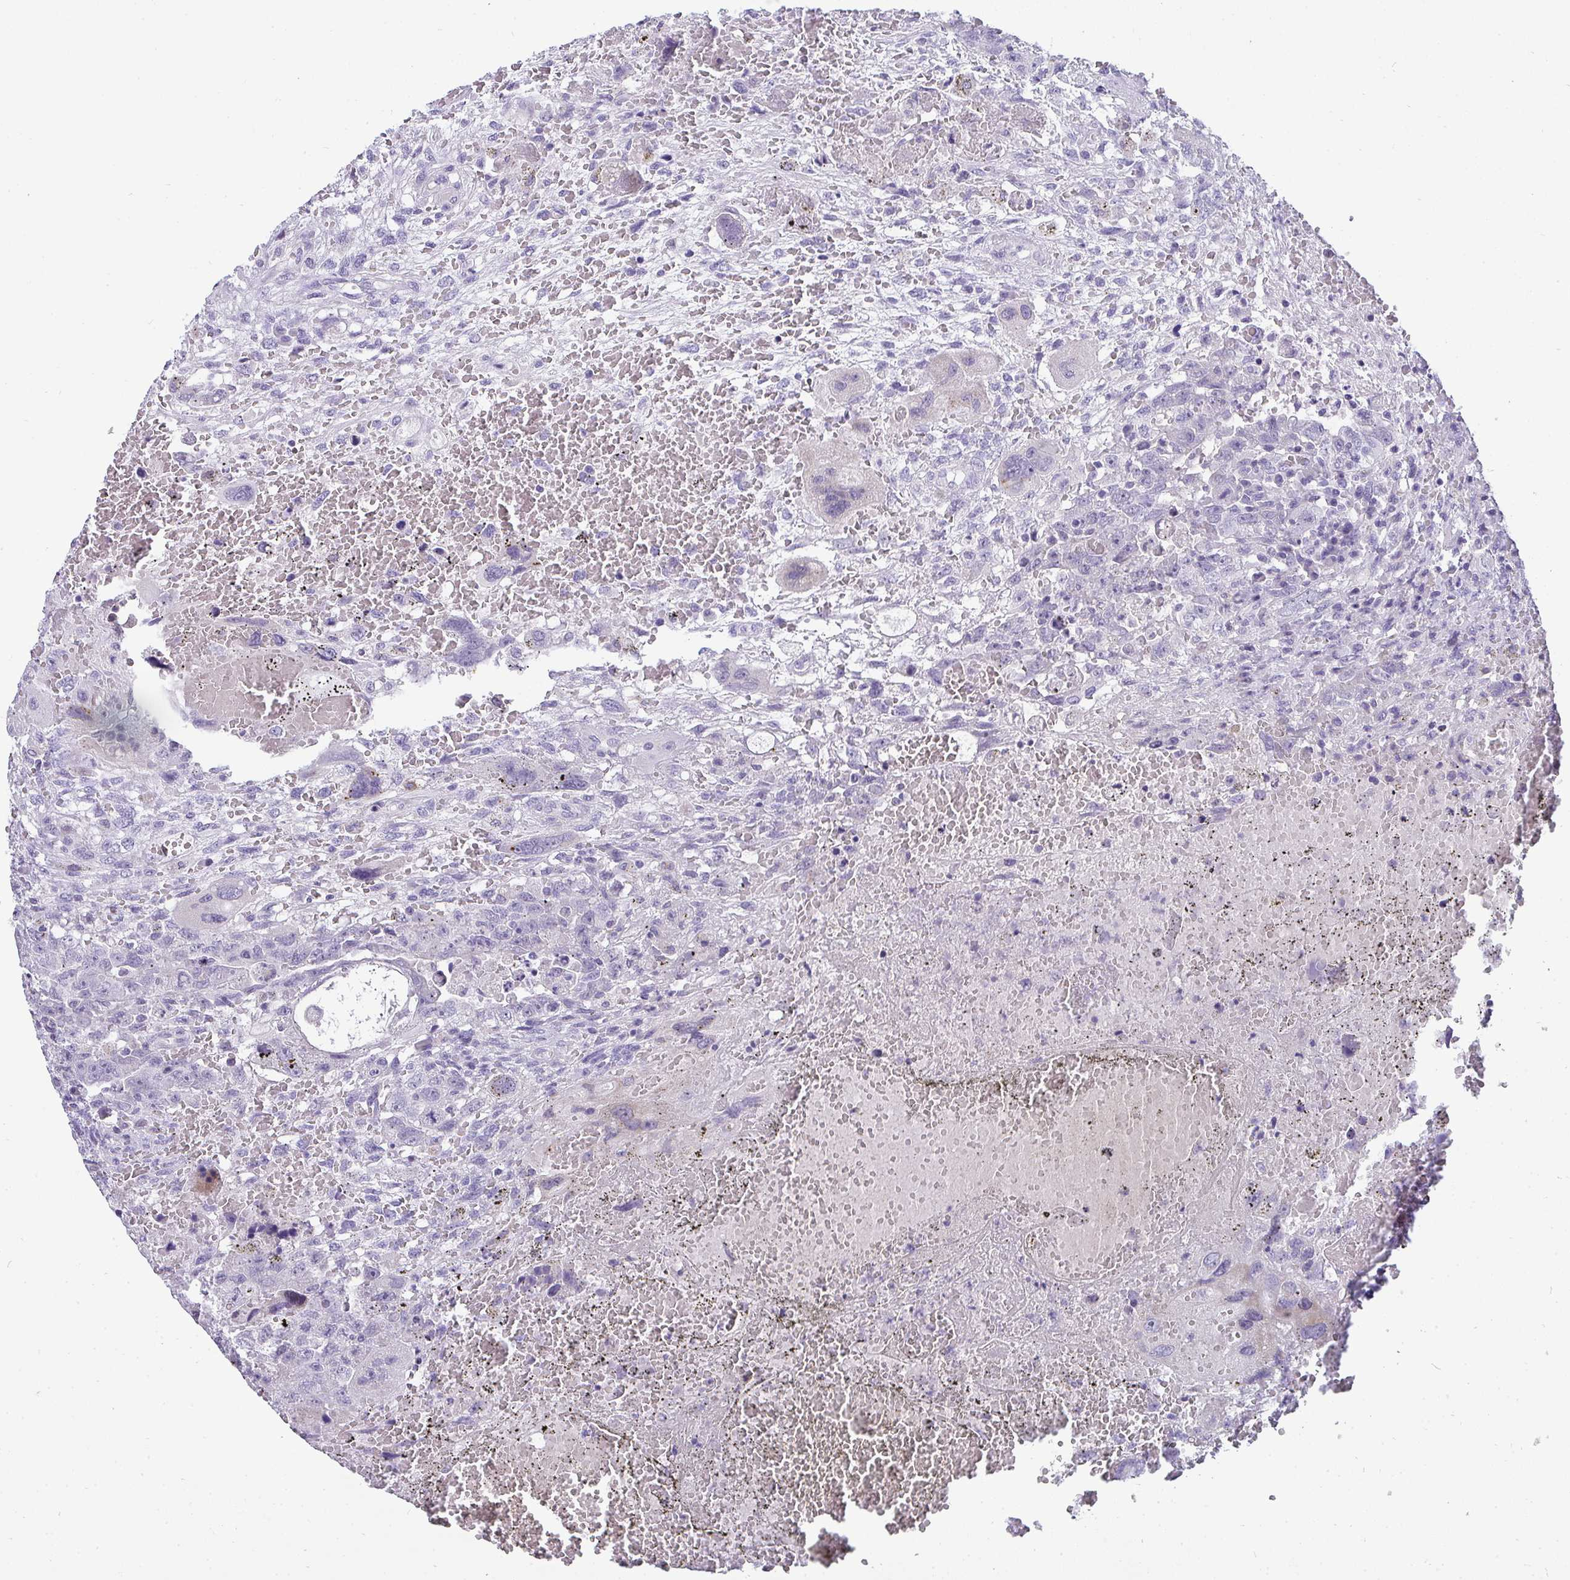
{"staining": {"intensity": "negative", "quantity": "none", "location": "none"}, "tissue": "testis cancer", "cell_type": "Tumor cells", "image_type": "cancer", "snomed": [{"axis": "morphology", "description": "Carcinoma, Embryonal, NOS"}, {"axis": "topography", "description": "Testis"}], "caption": "Immunohistochemistry (IHC) micrograph of neoplastic tissue: testis cancer stained with DAB exhibits no significant protein expression in tumor cells.", "gene": "AK5", "patient": {"sex": "male", "age": 26}}